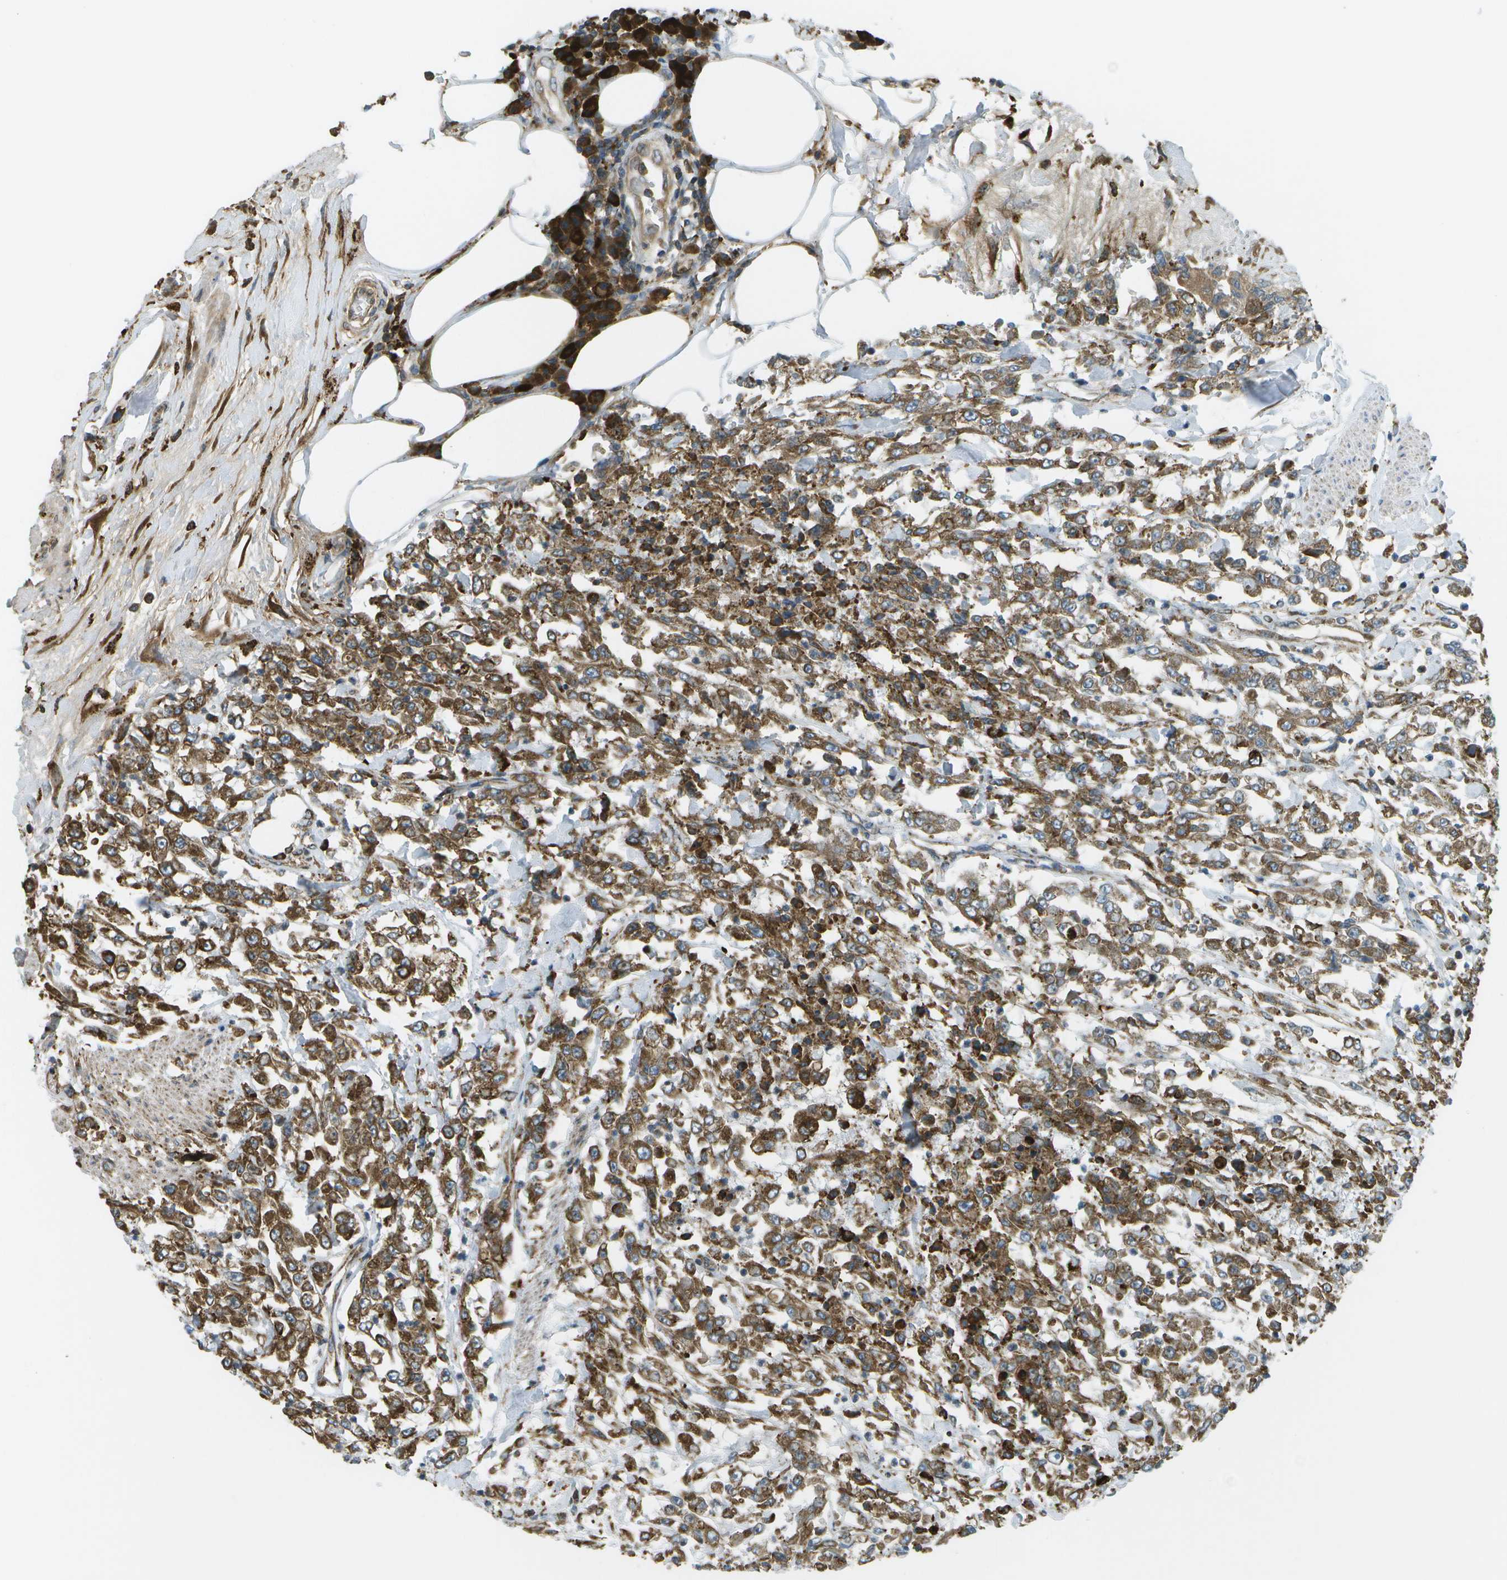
{"staining": {"intensity": "strong", "quantity": ">75%", "location": "cytoplasmic/membranous"}, "tissue": "urothelial cancer", "cell_type": "Tumor cells", "image_type": "cancer", "snomed": [{"axis": "morphology", "description": "Urothelial carcinoma, High grade"}, {"axis": "topography", "description": "Urinary bladder"}], "caption": "Tumor cells demonstrate high levels of strong cytoplasmic/membranous positivity in approximately >75% of cells in high-grade urothelial carcinoma.", "gene": "USP30", "patient": {"sex": "male", "age": 46}}